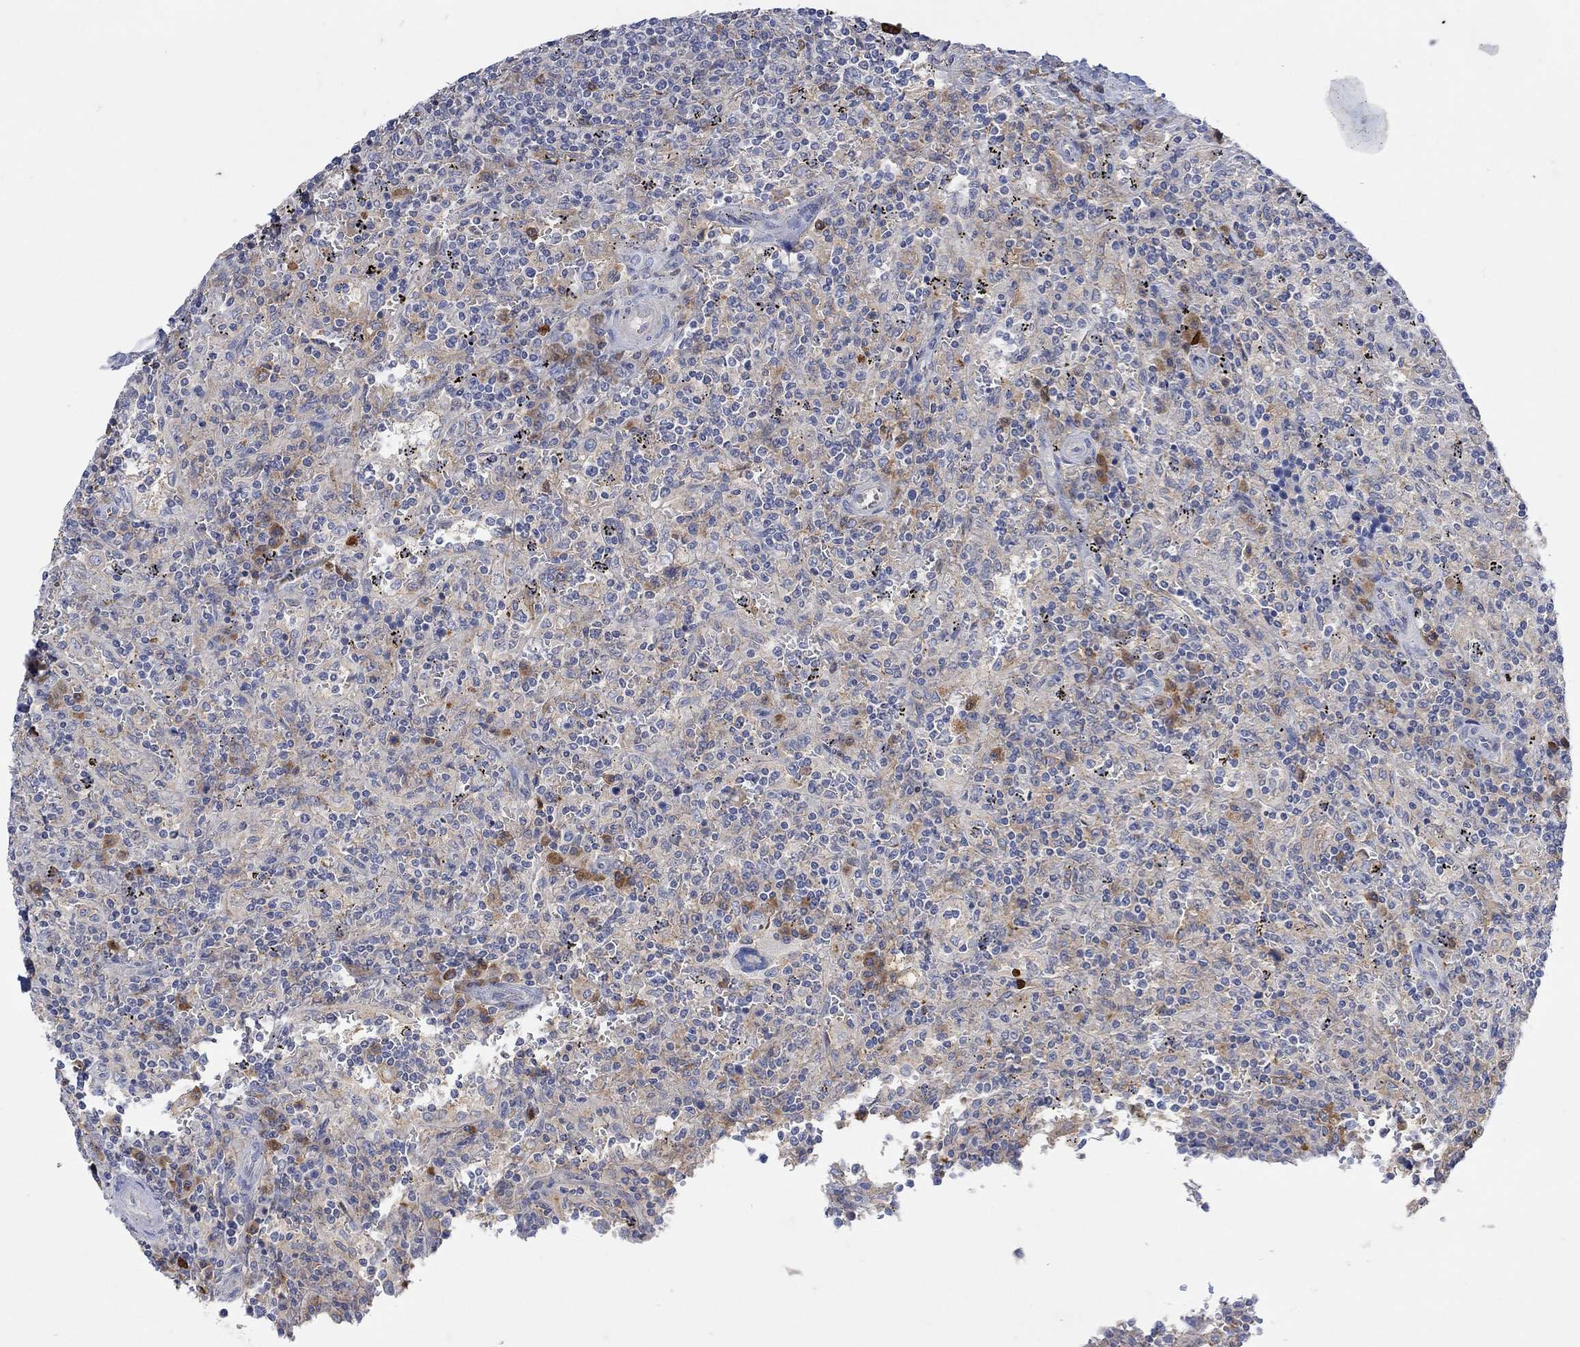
{"staining": {"intensity": "negative", "quantity": "none", "location": "none"}, "tissue": "lymphoma", "cell_type": "Tumor cells", "image_type": "cancer", "snomed": [{"axis": "morphology", "description": "Malignant lymphoma, non-Hodgkin's type, Low grade"}, {"axis": "topography", "description": "Spleen"}], "caption": "A high-resolution micrograph shows immunohistochemistry (IHC) staining of lymphoma, which shows no significant expression in tumor cells. The staining is performed using DAB brown chromogen with nuclei counter-stained in using hematoxylin.", "gene": "MSTN", "patient": {"sex": "male", "age": 62}}